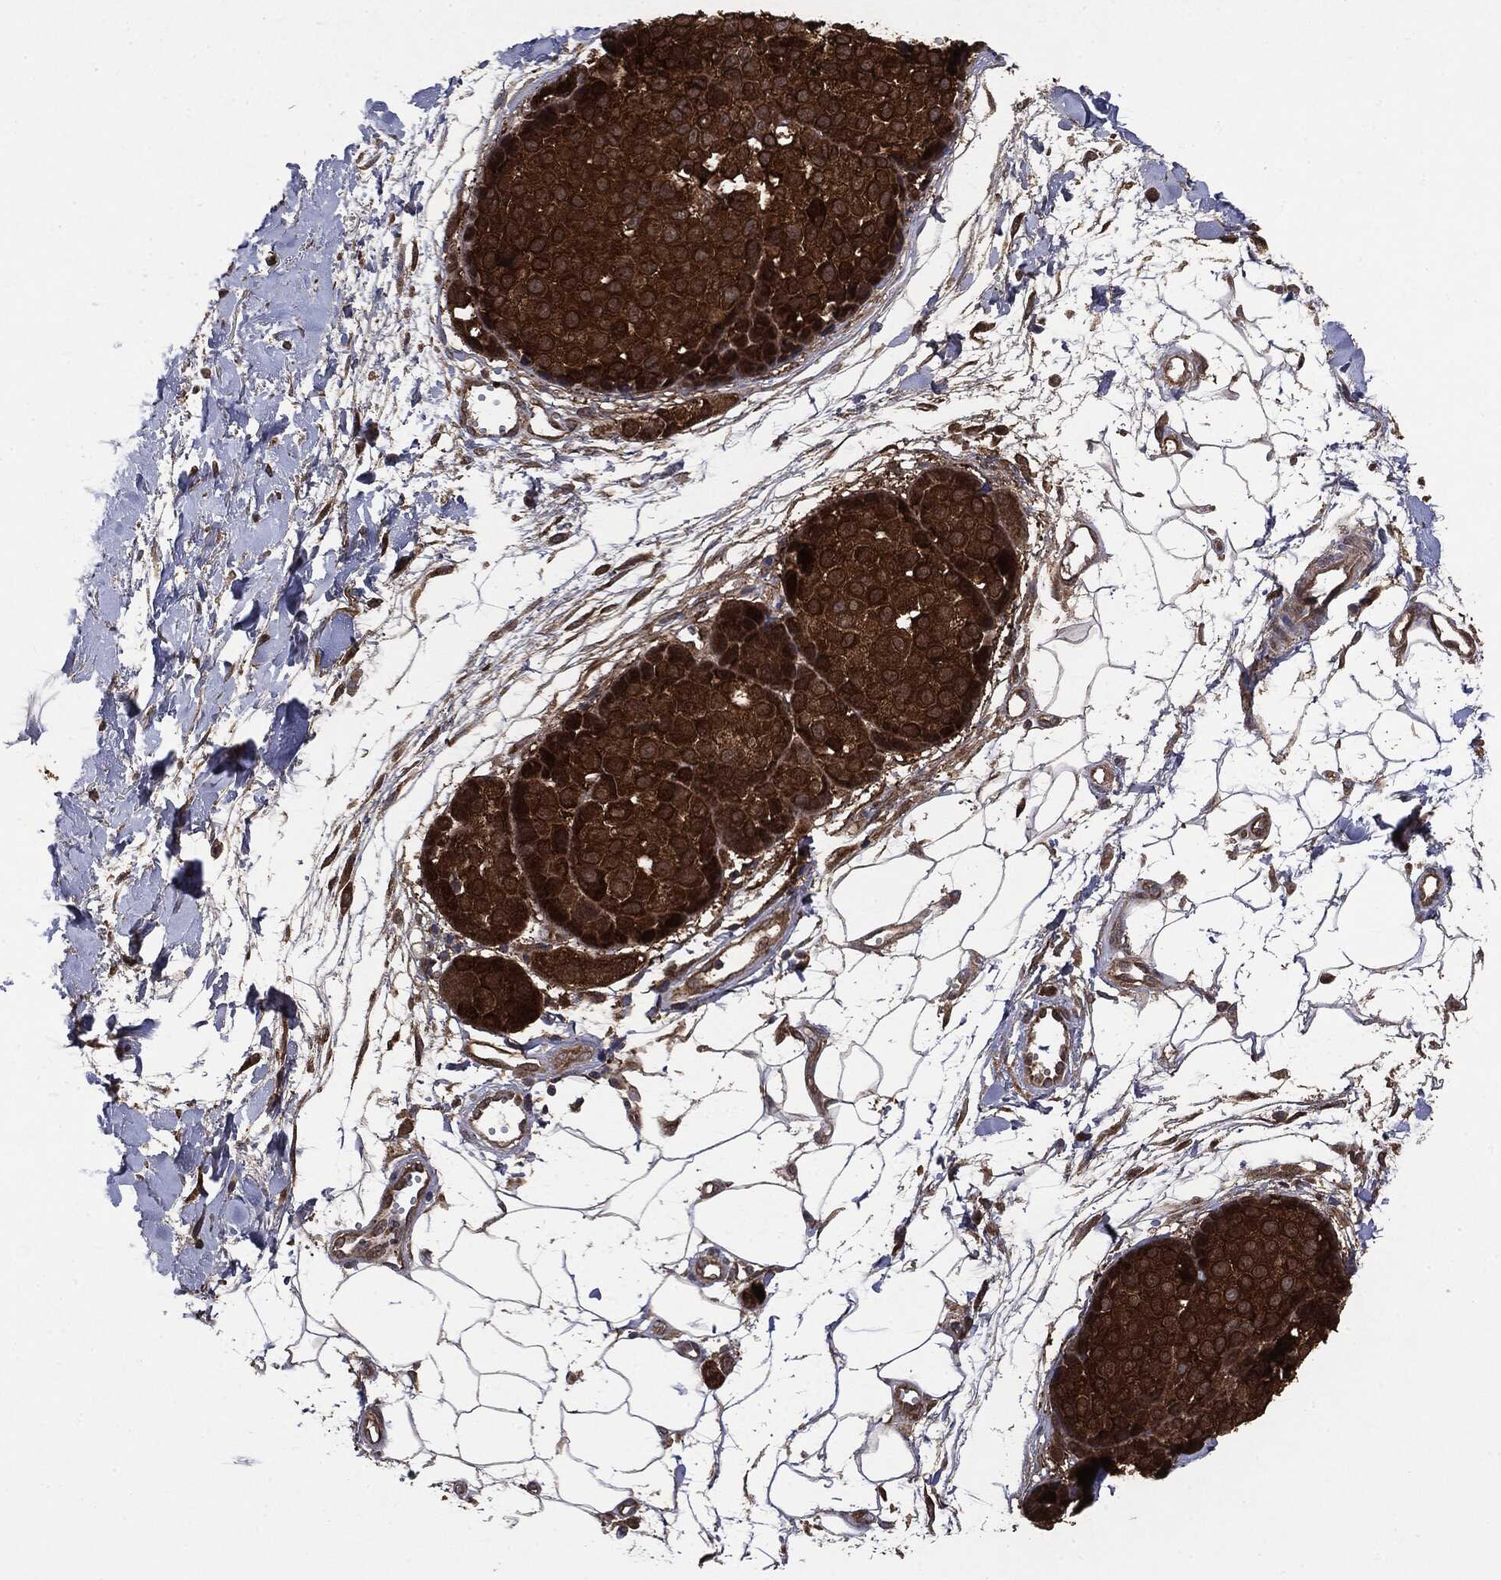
{"staining": {"intensity": "strong", "quantity": ">75%", "location": "cytoplasmic/membranous"}, "tissue": "melanoma", "cell_type": "Tumor cells", "image_type": "cancer", "snomed": [{"axis": "morphology", "description": "Malignant melanoma, NOS"}, {"axis": "topography", "description": "Skin"}], "caption": "Melanoma was stained to show a protein in brown. There is high levels of strong cytoplasmic/membranous positivity in about >75% of tumor cells. The staining was performed using DAB, with brown indicating positive protein expression. Nuclei are stained blue with hematoxylin.", "gene": "NME1", "patient": {"sex": "female", "age": 86}}